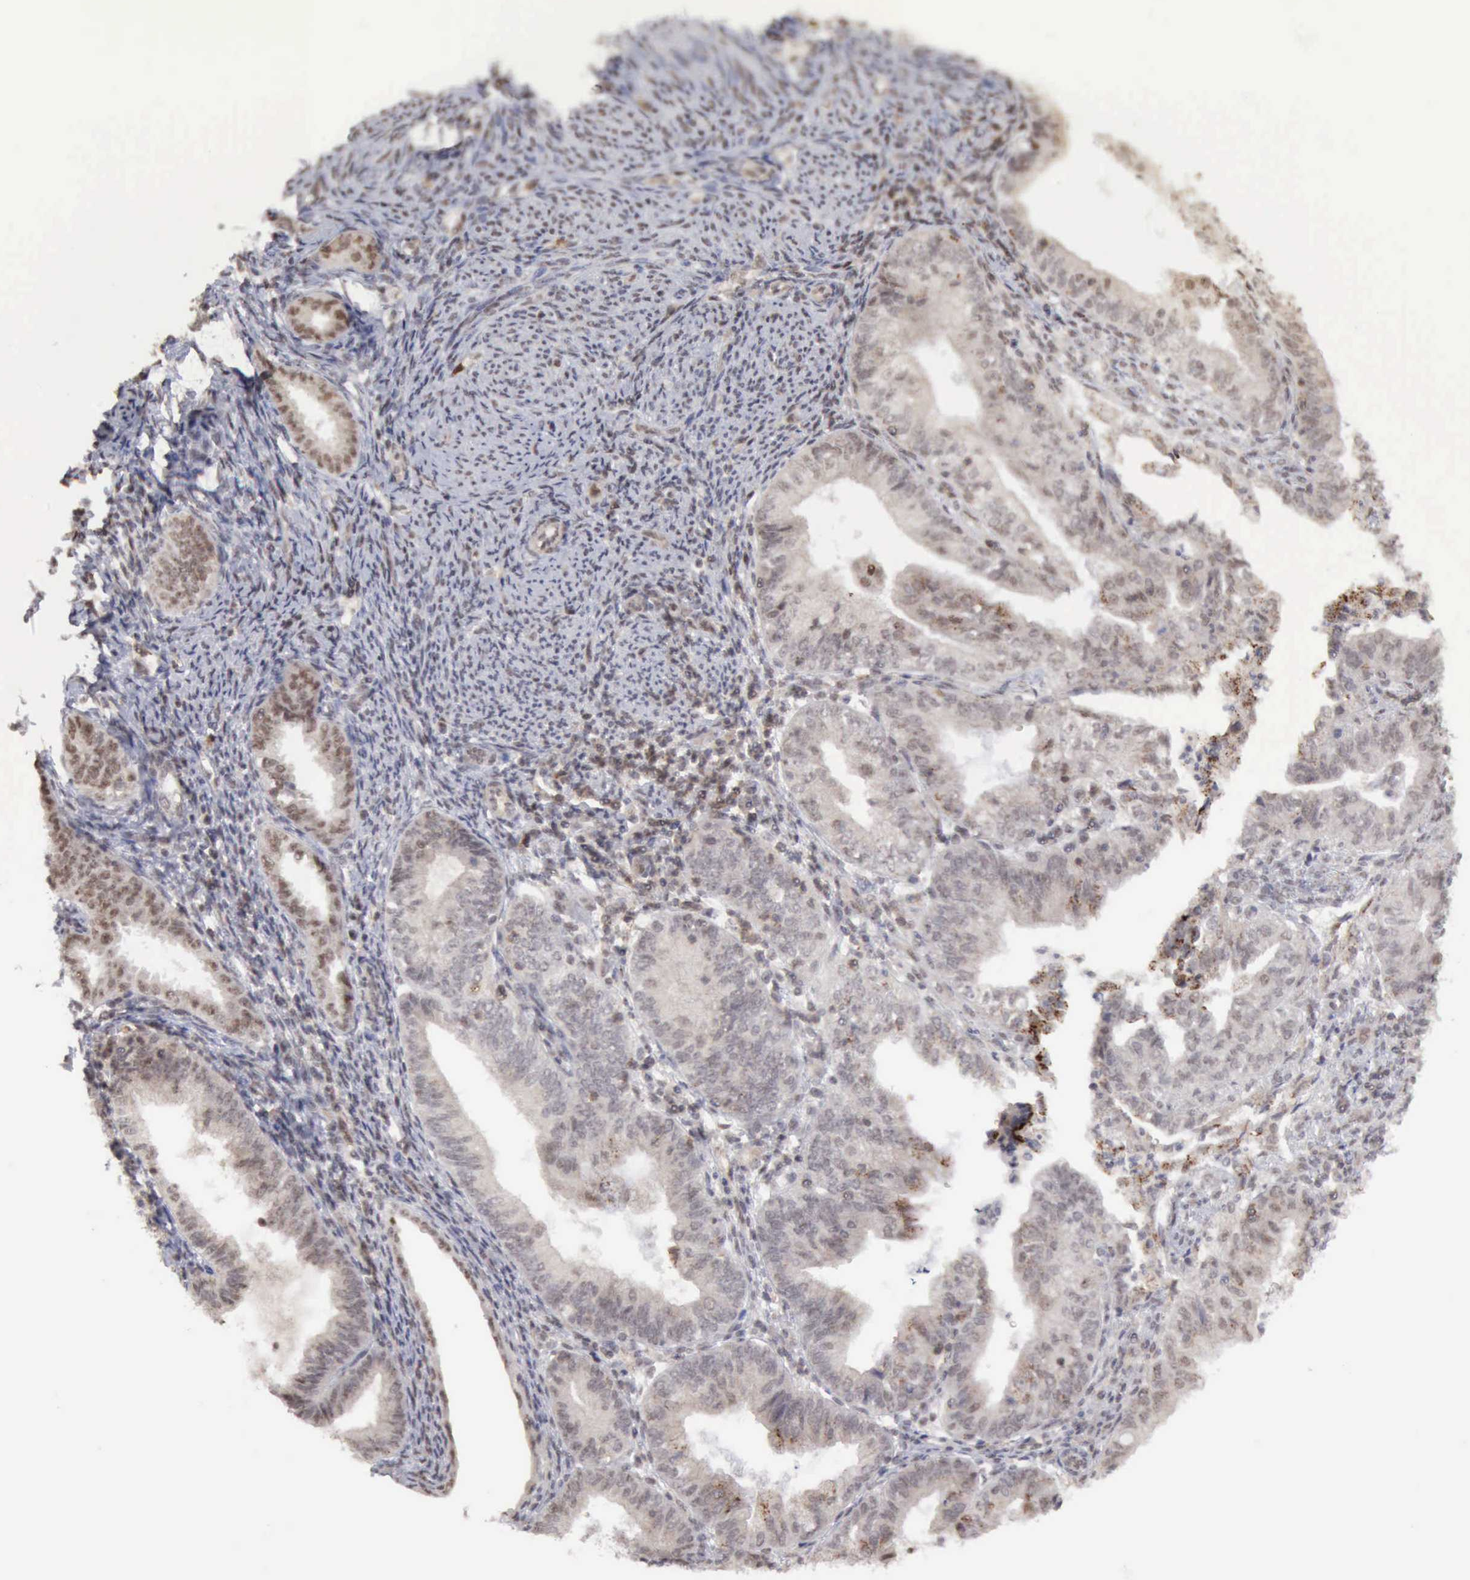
{"staining": {"intensity": "weak", "quantity": "25%-75%", "location": "nuclear"}, "tissue": "endometrial cancer", "cell_type": "Tumor cells", "image_type": "cancer", "snomed": [{"axis": "morphology", "description": "Adenocarcinoma, NOS"}, {"axis": "topography", "description": "Endometrium"}], "caption": "Approximately 25%-75% of tumor cells in human endometrial cancer (adenocarcinoma) reveal weak nuclear protein positivity as visualized by brown immunohistochemical staining.", "gene": "CDKN2A", "patient": {"sex": "female", "age": 55}}